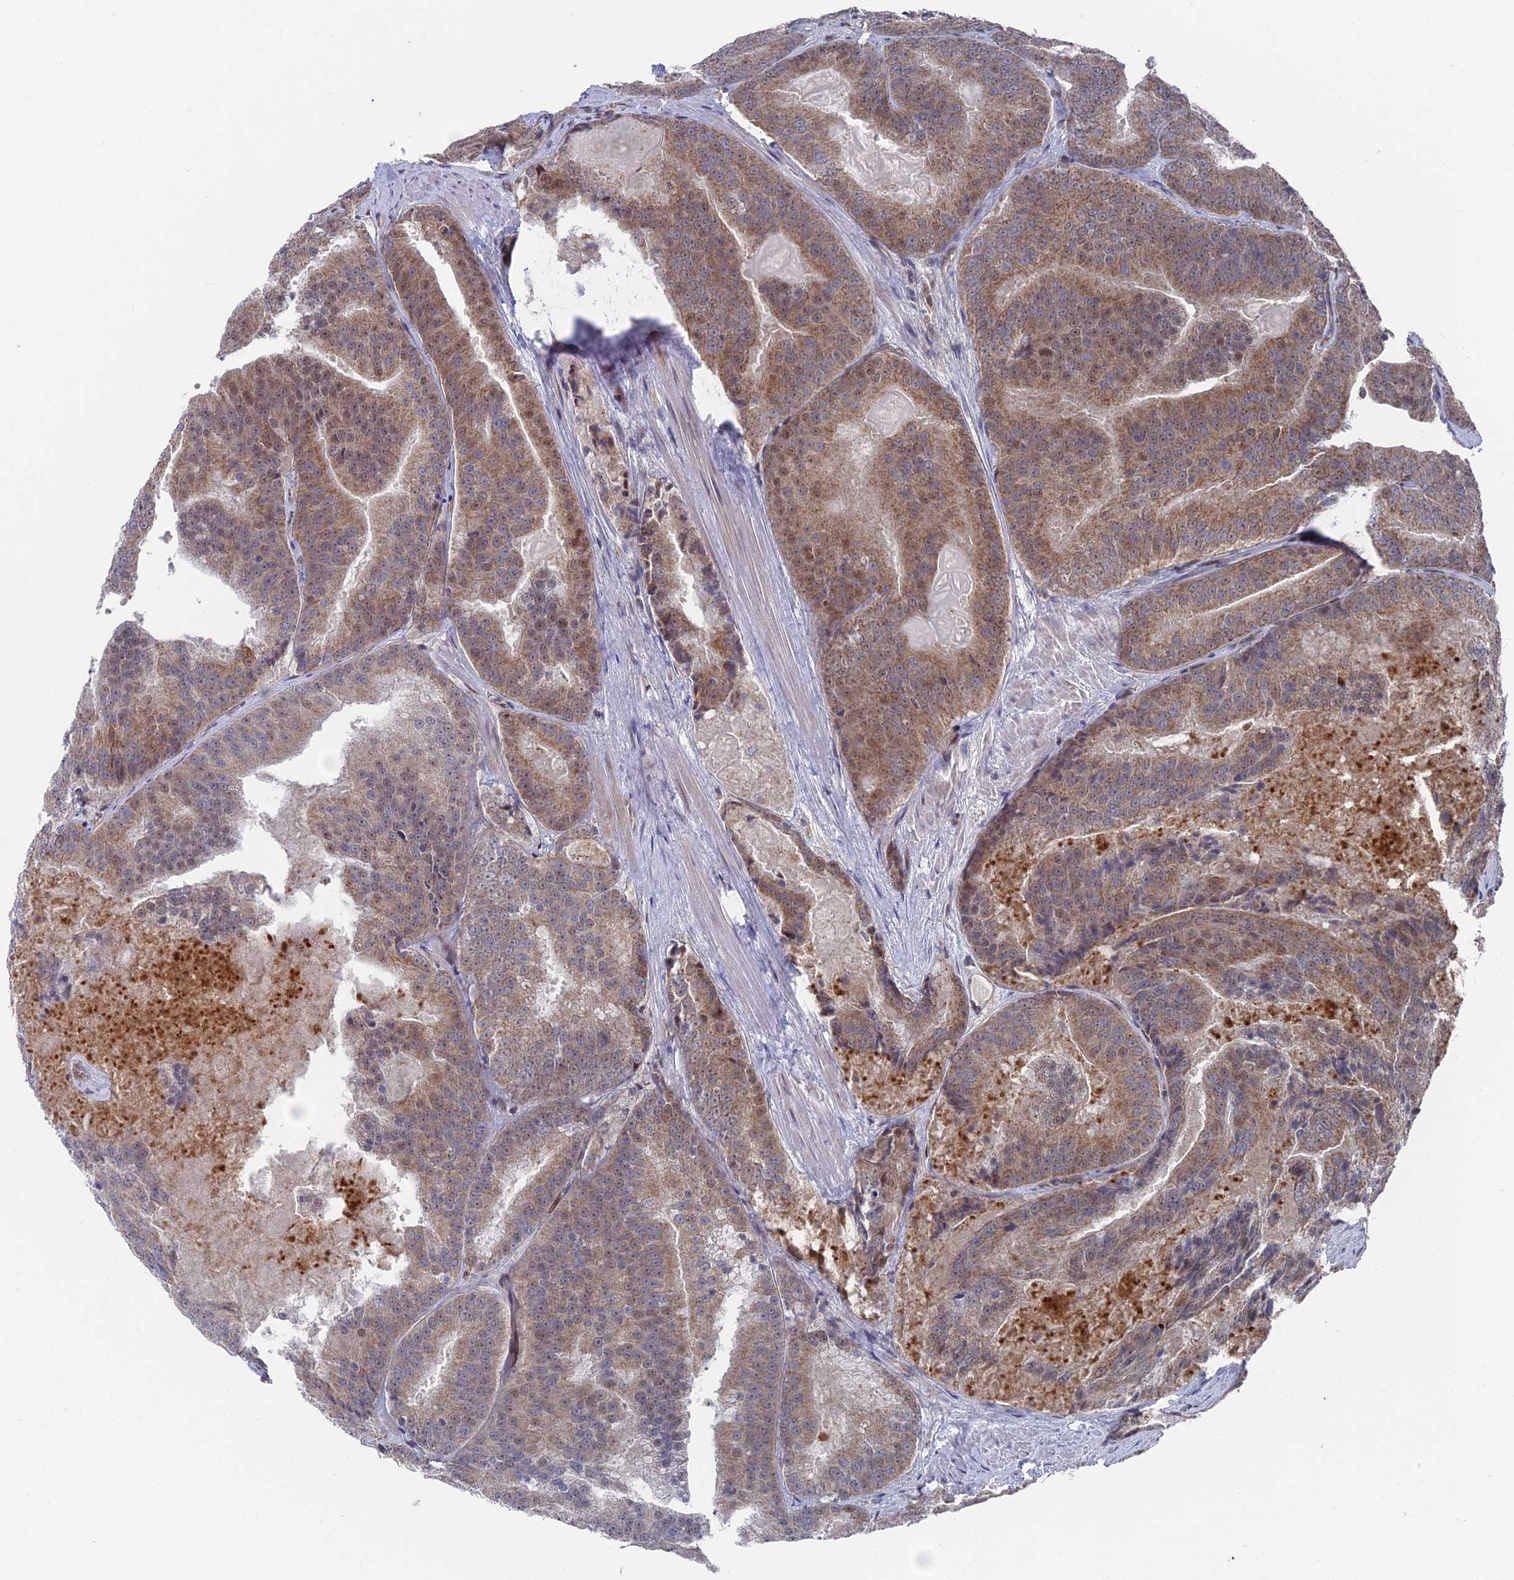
{"staining": {"intensity": "moderate", "quantity": "25%-75%", "location": "cytoplasmic/membranous,nuclear"}, "tissue": "prostate cancer", "cell_type": "Tumor cells", "image_type": "cancer", "snomed": [{"axis": "morphology", "description": "Adenocarcinoma, High grade"}, {"axis": "topography", "description": "Prostate"}], "caption": "Tumor cells demonstrate moderate cytoplasmic/membranous and nuclear expression in approximately 25%-75% of cells in prostate cancer.", "gene": "UNC5D", "patient": {"sex": "male", "age": 61}}